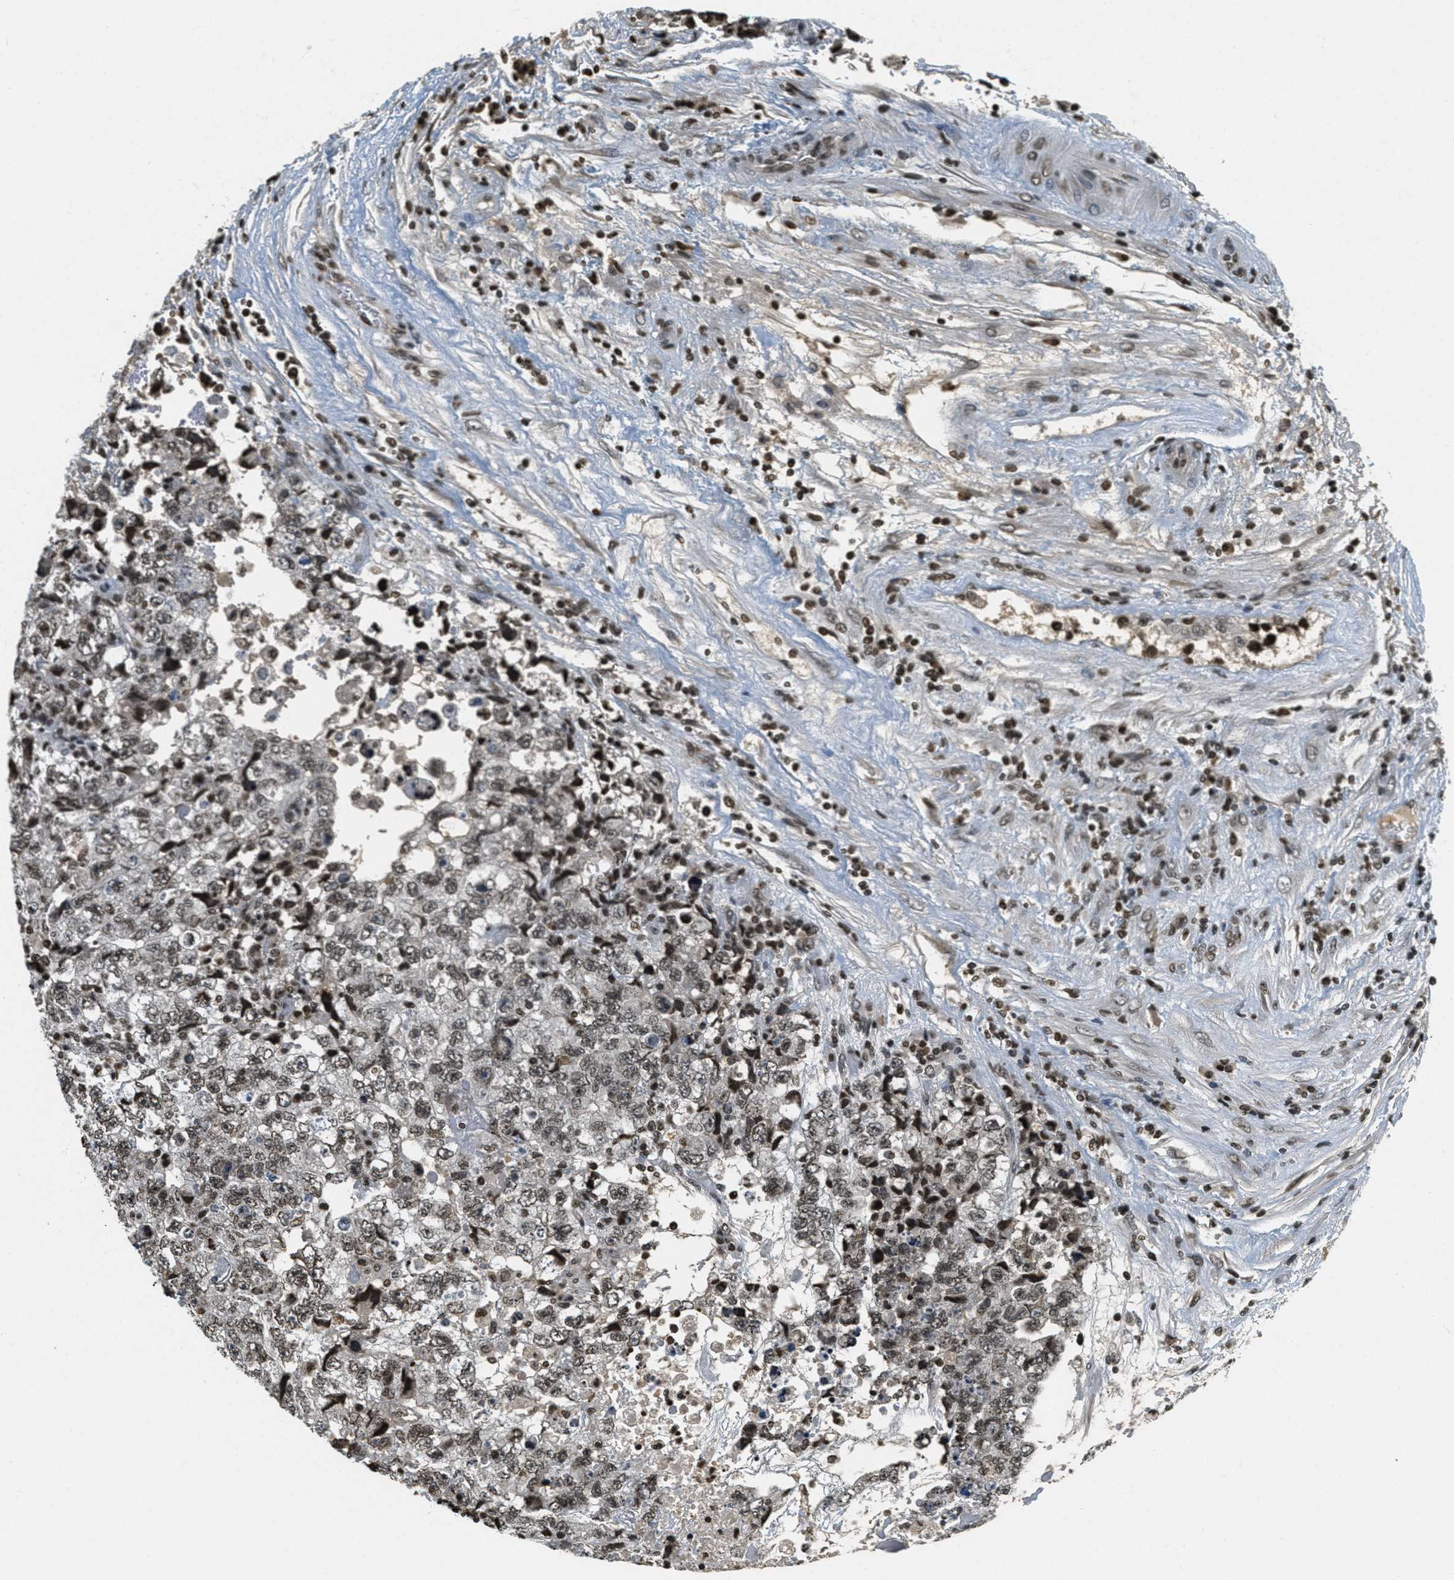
{"staining": {"intensity": "moderate", "quantity": ">75%", "location": "nuclear"}, "tissue": "testis cancer", "cell_type": "Tumor cells", "image_type": "cancer", "snomed": [{"axis": "morphology", "description": "Carcinoma, Embryonal, NOS"}, {"axis": "topography", "description": "Testis"}], "caption": "Moderate nuclear expression is present in approximately >75% of tumor cells in embryonal carcinoma (testis).", "gene": "LDB2", "patient": {"sex": "male", "age": 36}}